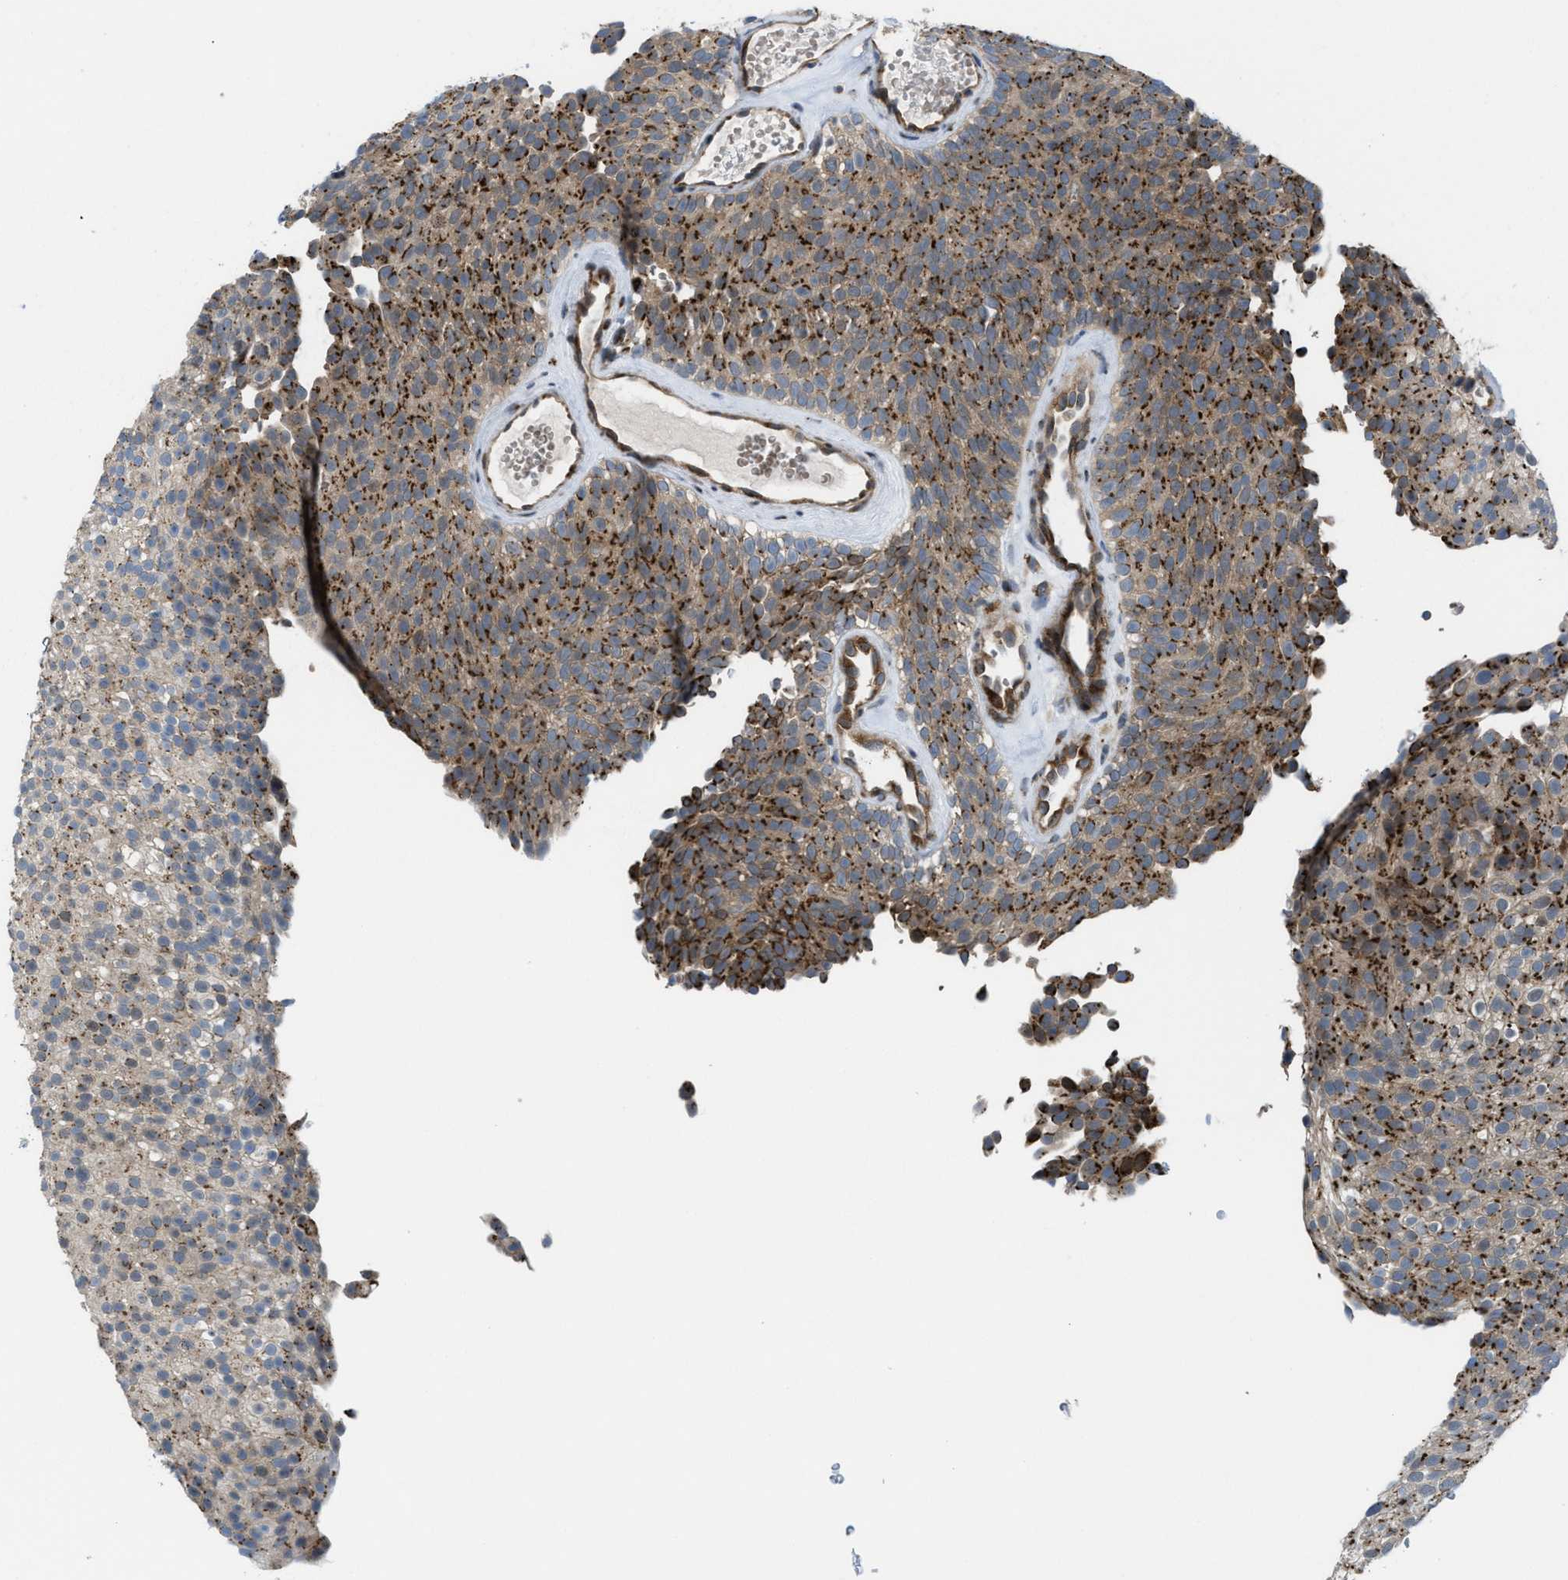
{"staining": {"intensity": "moderate", "quantity": ">75%", "location": "cytoplasmic/membranous"}, "tissue": "urothelial cancer", "cell_type": "Tumor cells", "image_type": "cancer", "snomed": [{"axis": "morphology", "description": "Urothelial carcinoma, Low grade"}, {"axis": "topography", "description": "Urinary bladder"}], "caption": "Urothelial cancer stained with a brown dye demonstrates moderate cytoplasmic/membranous positive expression in about >75% of tumor cells.", "gene": "SLC38A10", "patient": {"sex": "male", "age": 78}}